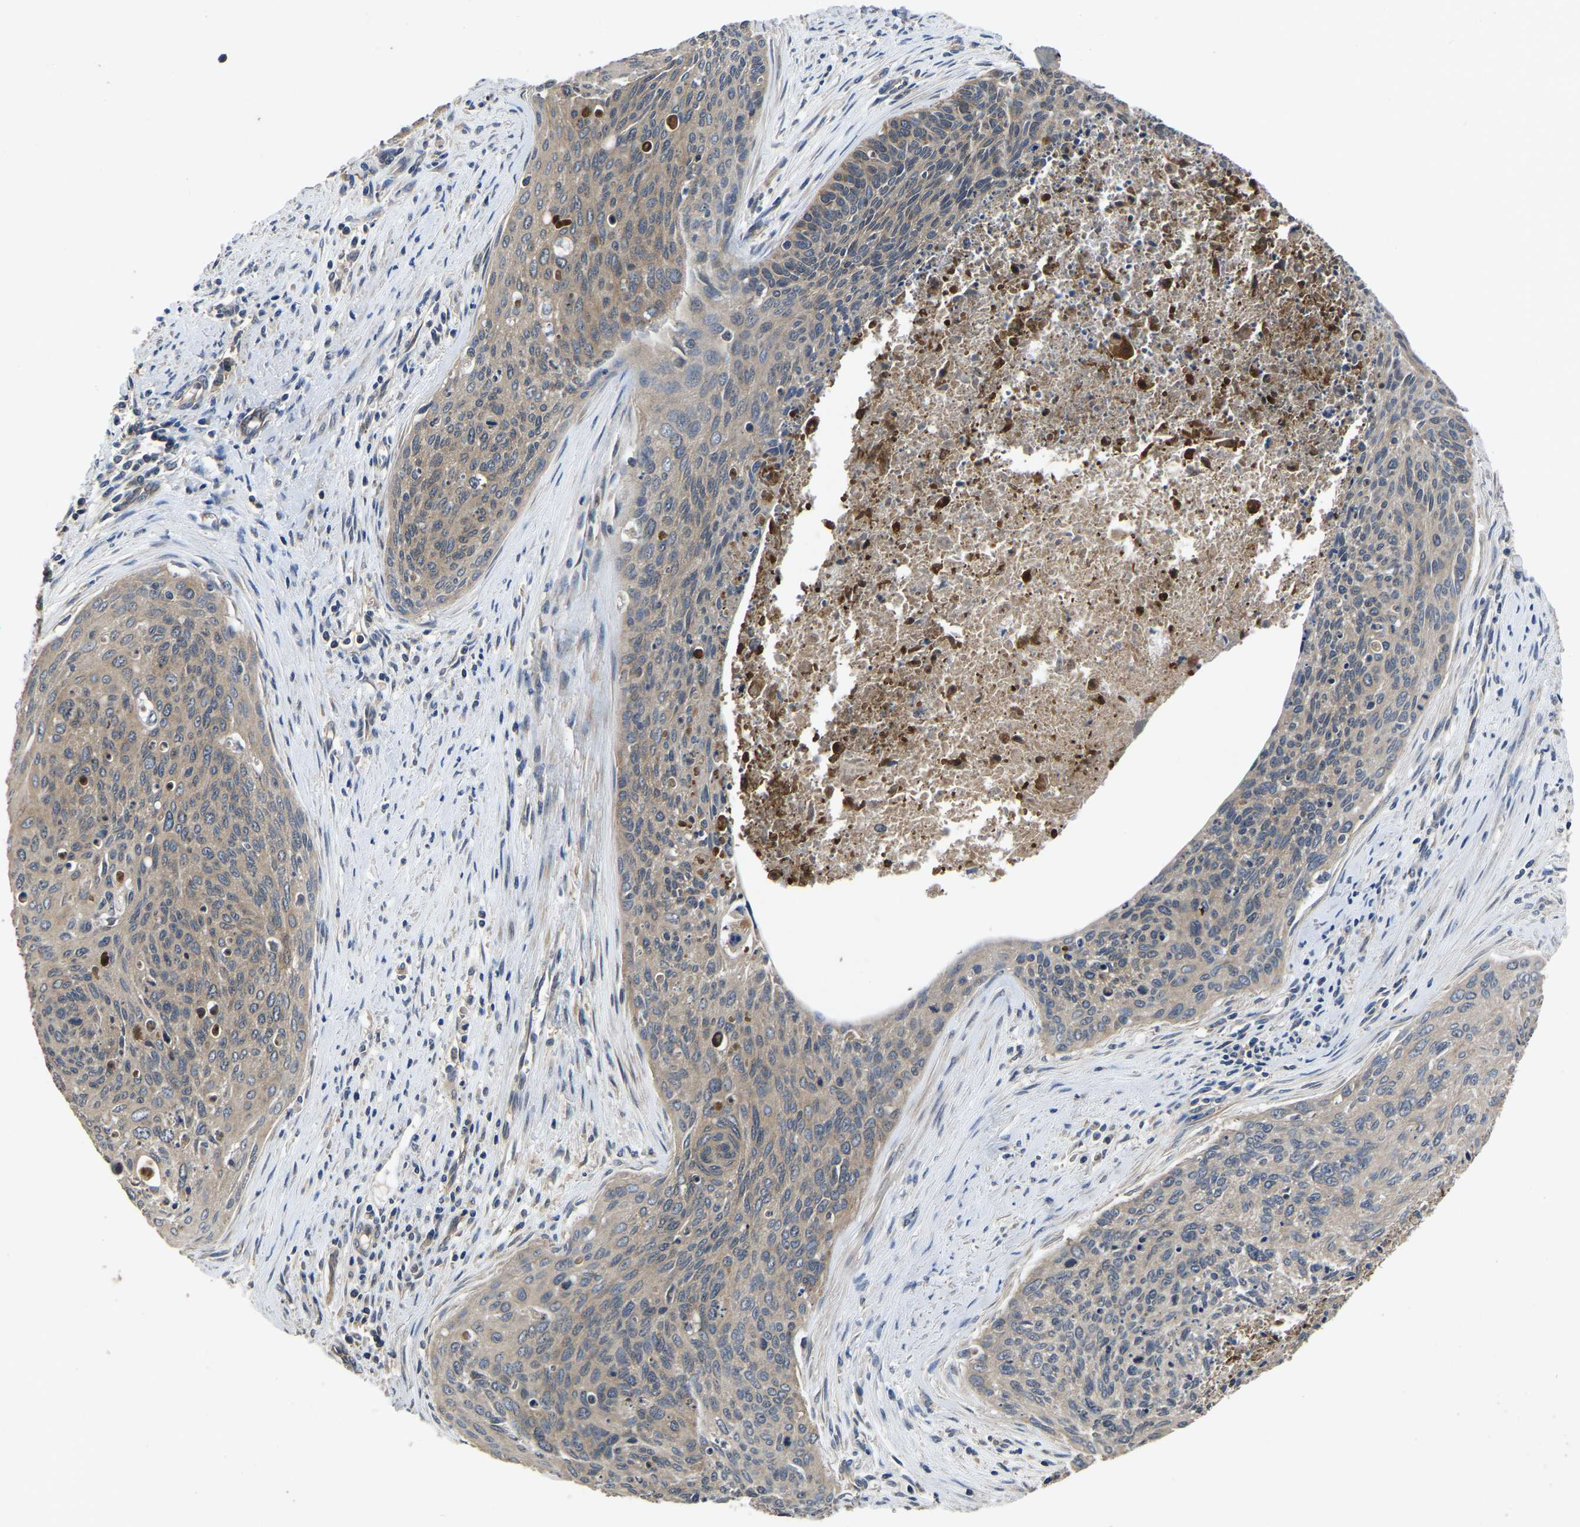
{"staining": {"intensity": "moderate", "quantity": "25%-75%", "location": "cytoplasmic/membranous"}, "tissue": "cervical cancer", "cell_type": "Tumor cells", "image_type": "cancer", "snomed": [{"axis": "morphology", "description": "Squamous cell carcinoma, NOS"}, {"axis": "topography", "description": "Cervix"}], "caption": "Brown immunohistochemical staining in human cervical cancer demonstrates moderate cytoplasmic/membranous positivity in approximately 25%-75% of tumor cells.", "gene": "CRYZL1", "patient": {"sex": "female", "age": 55}}